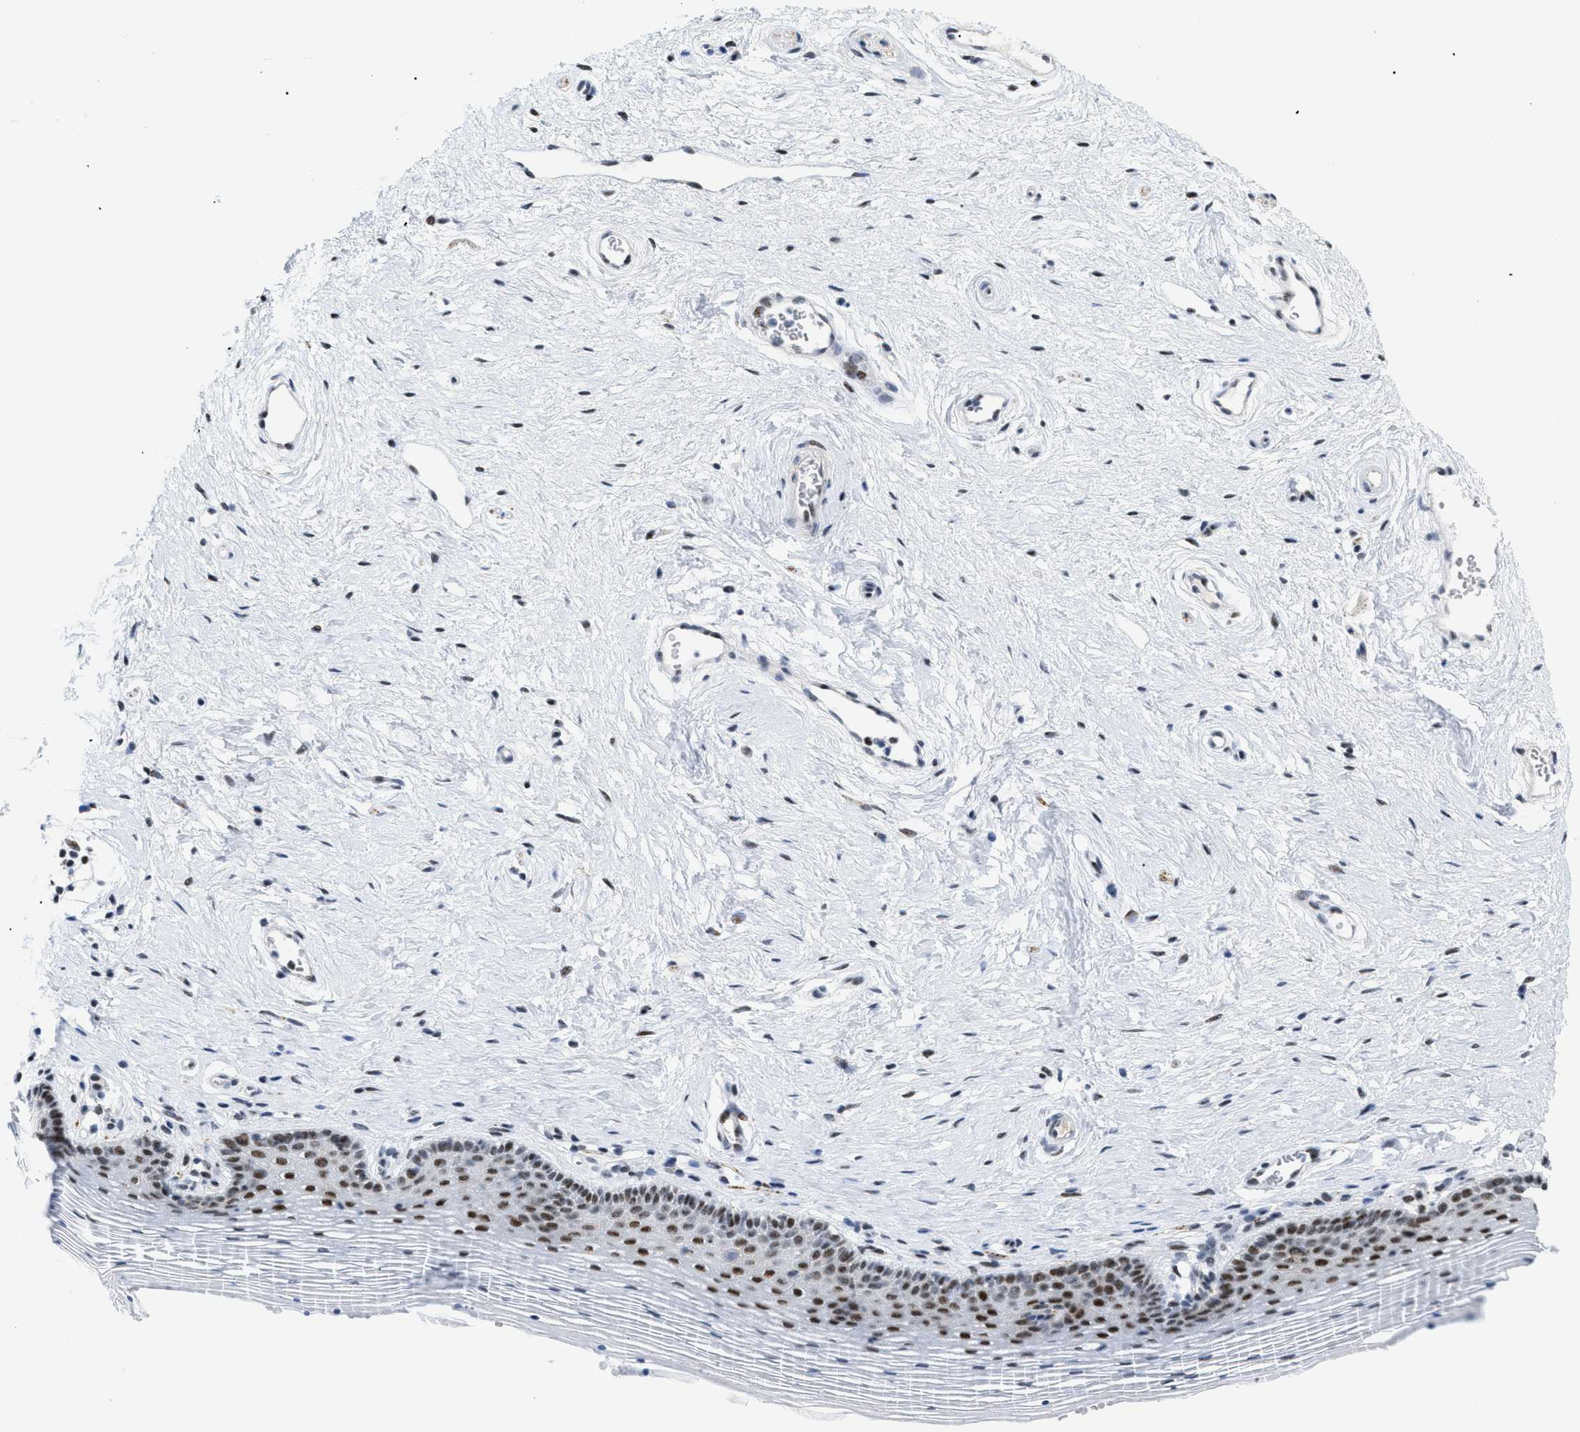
{"staining": {"intensity": "strong", "quantity": ">75%", "location": "nuclear"}, "tissue": "vagina", "cell_type": "Squamous epithelial cells", "image_type": "normal", "snomed": [{"axis": "morphology", "description": "Normal tissue, NOS"}, {"axis": "topography", "description": "Vagina"}], "caption": "A photomicrograph of human vagina stained for a protein displays strong nuclear brown staining in squamous epithelial cells.", "gene": "MED1", "patient": {"sex": "female", "age": 32}}